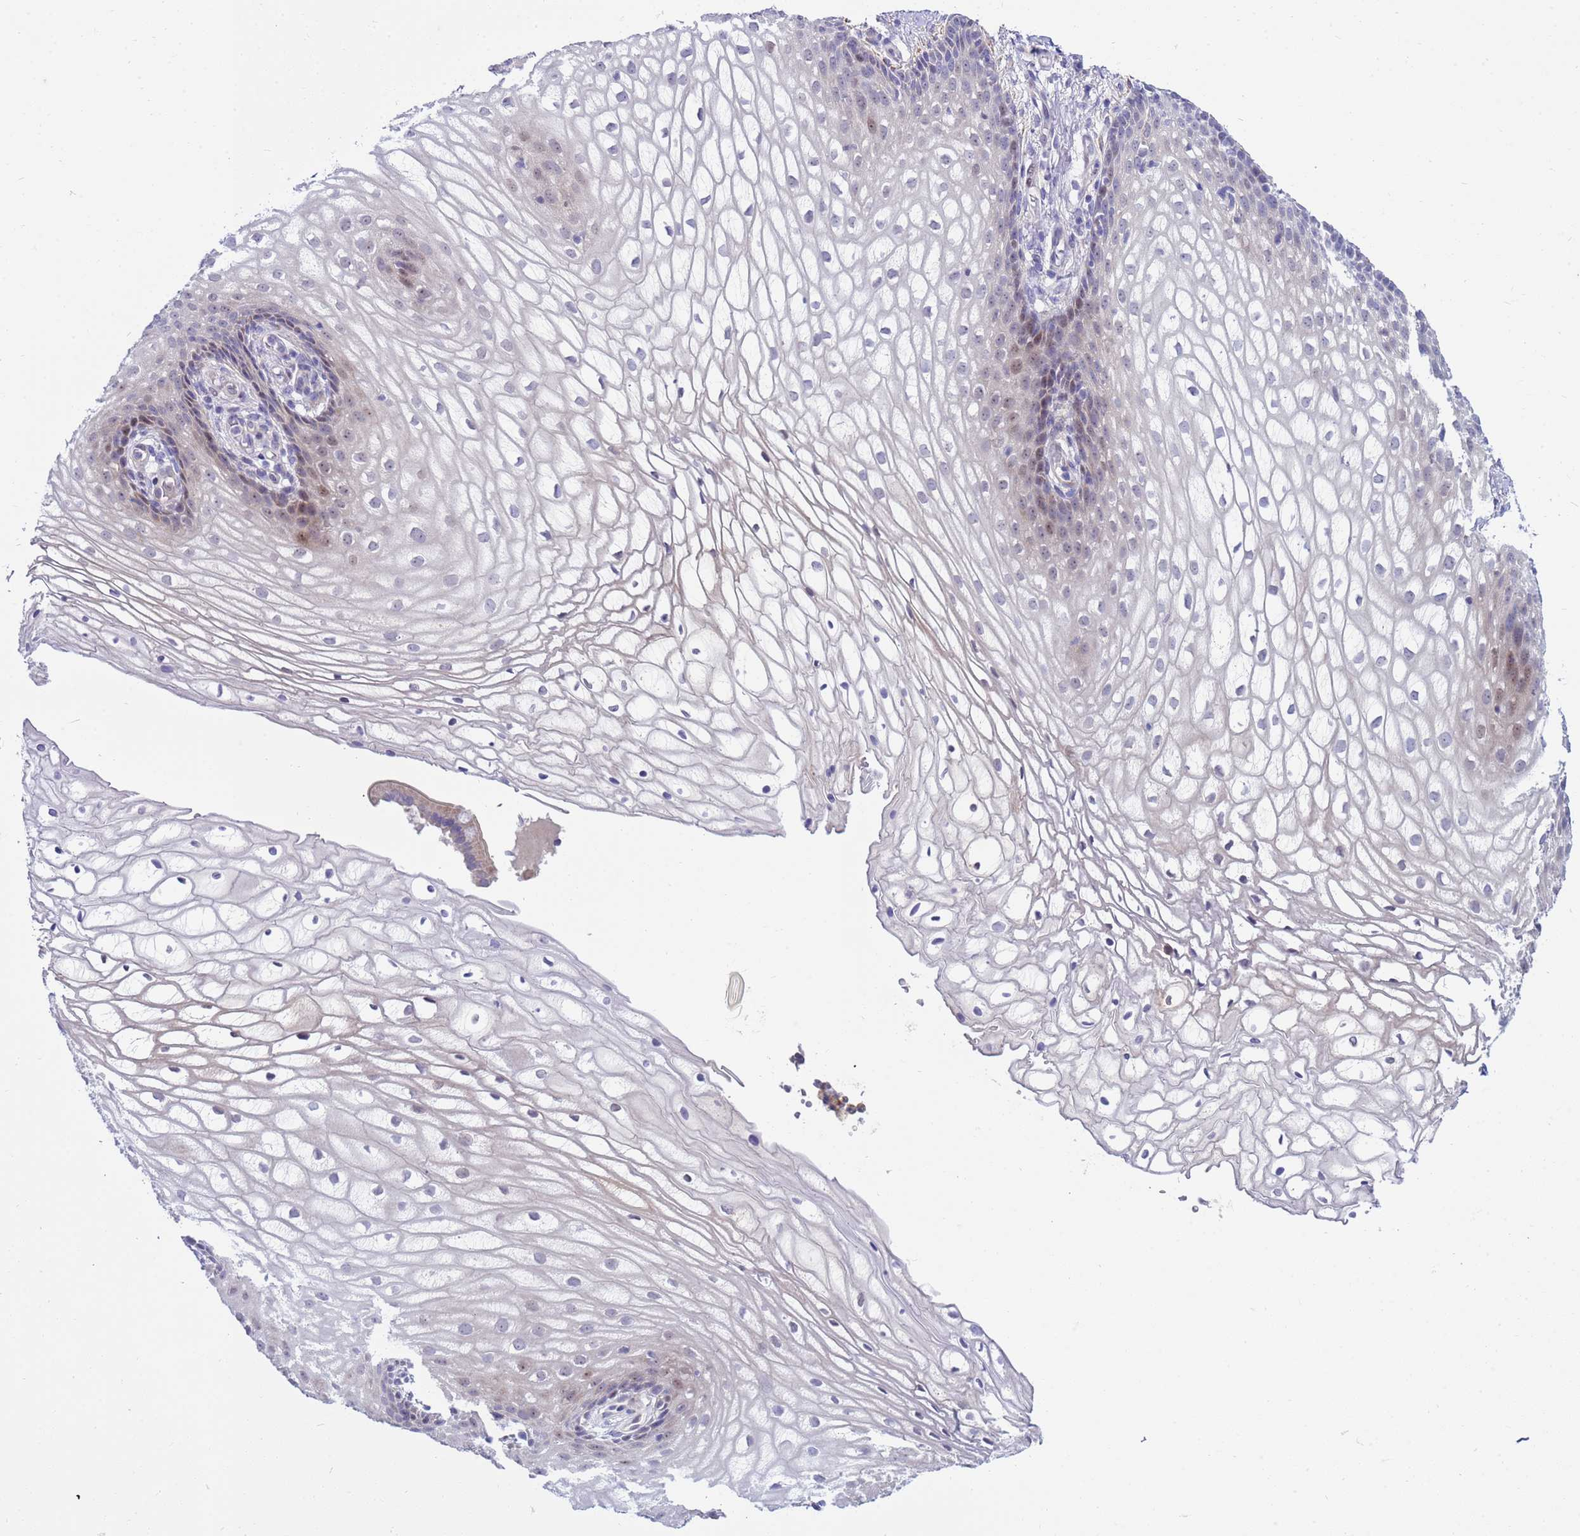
{"staining": {"intensity": "weak", "quantity": "<25%", "location": "nuclear"}, "tissue": "vagina", "cell_type": "Squamous epithelial cells", "image_type": "normal", "snomed": [{"axis": "morphology", "description": "Normal tissue, NOS"}, {"axis": "topography", "description": "Vagina"}], "caption": "DAB immunohistochemical staining of benign human vagina reveals no significant staining in squamous epithelial cells.", "gene": "LRATD1", "patient": {"sex": "female", "age": 60}}